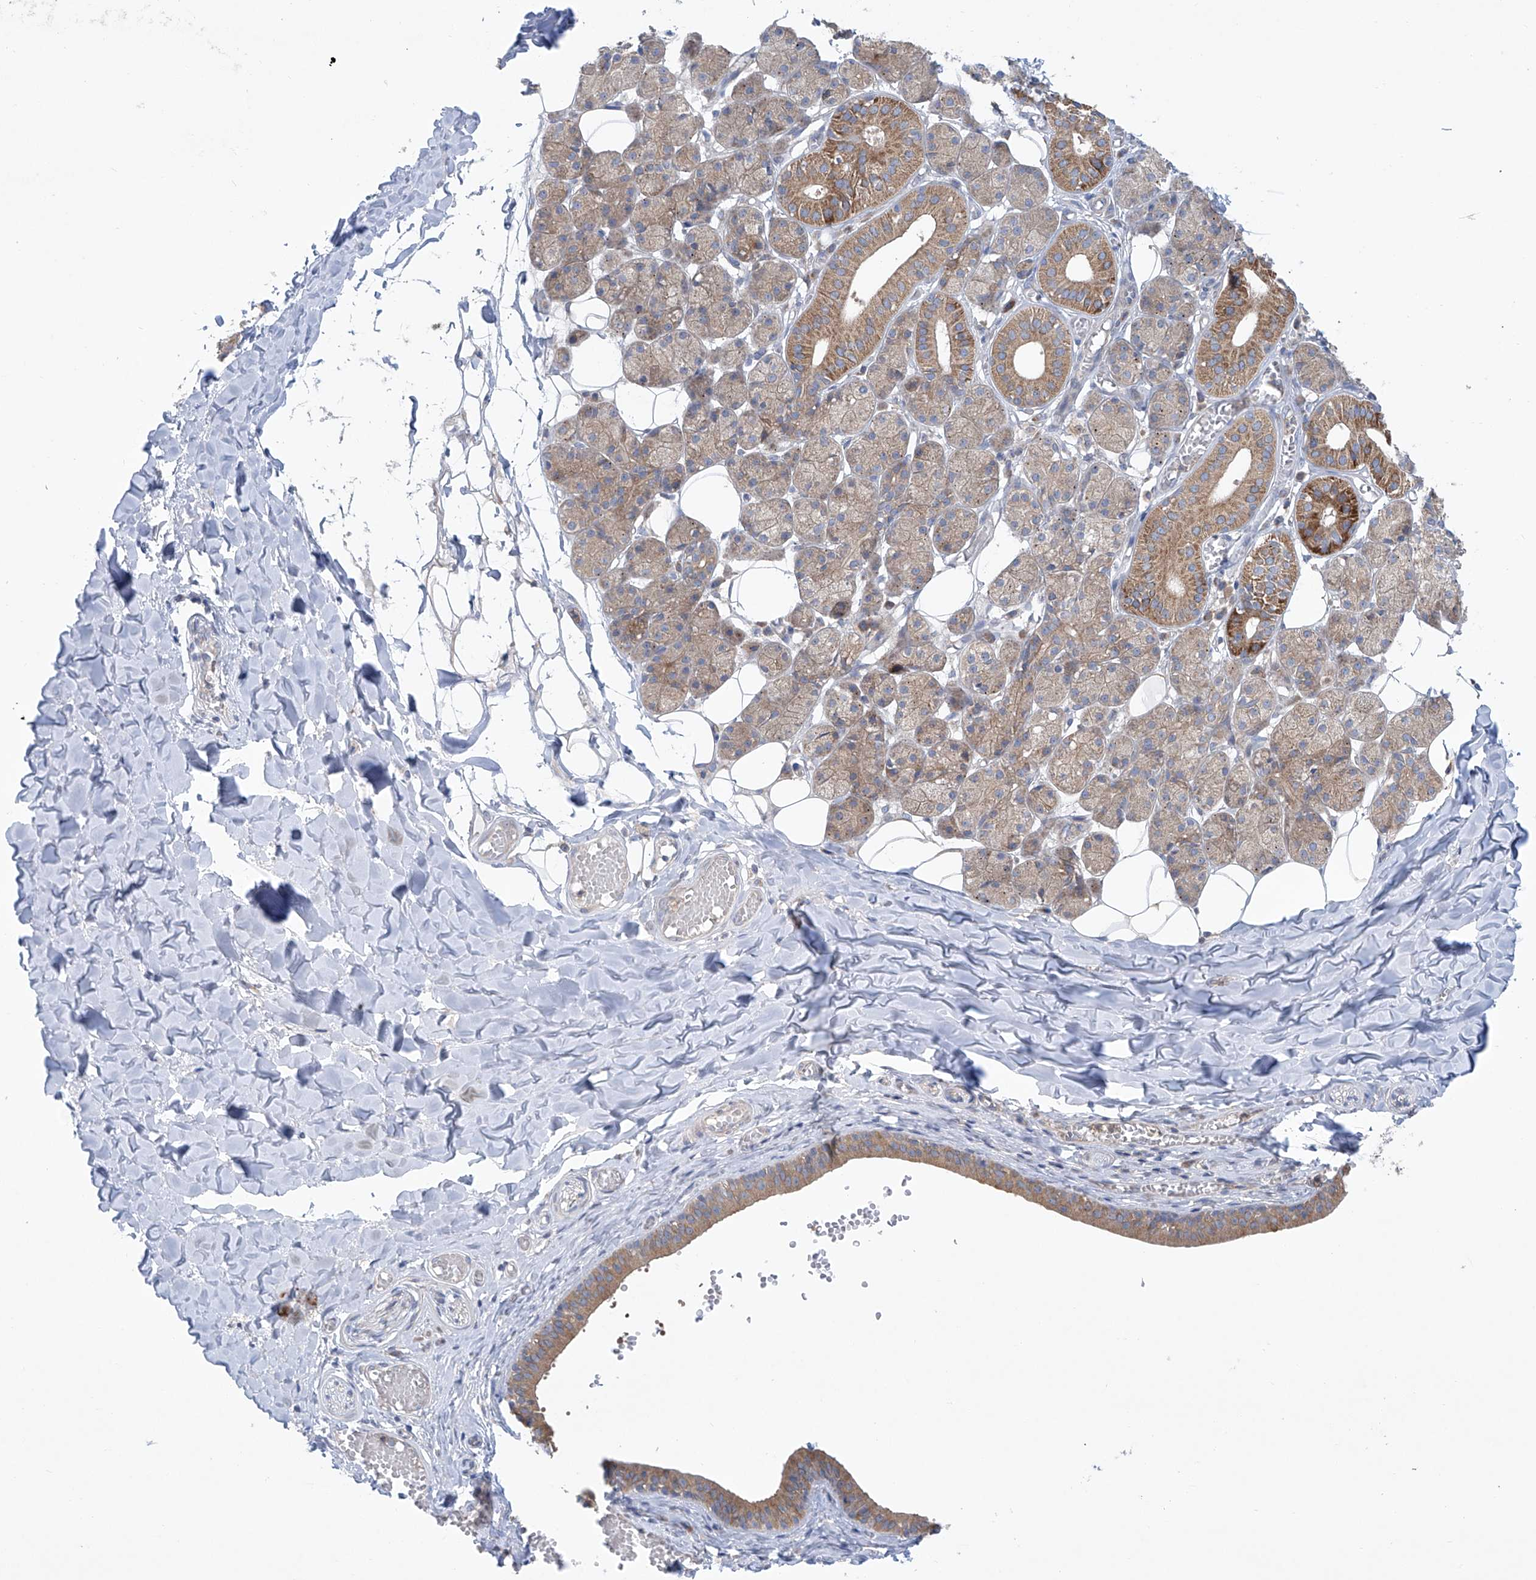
{"staining": {"intensity": "strong", "quantity": "<25%", "location": "cytoplasmic/membranous"}, "tissue": "salivary gland", "cell_type": "Glandular cells", "image_type": "normal", "snomed": [{"axis": "morphology", "description": "Normal tissue, NOS"}, {"axis": "topography", "description": "Salivary gland"}], "caption": "Approximately <25% of glandular cells in benign human salivary gland reveal strong cytoplasmic/membranous protein positivity as visualized by brown immunohistochemical staining.", "gene": "KLC4", "patient": {"sex": "female", "age": 33}}